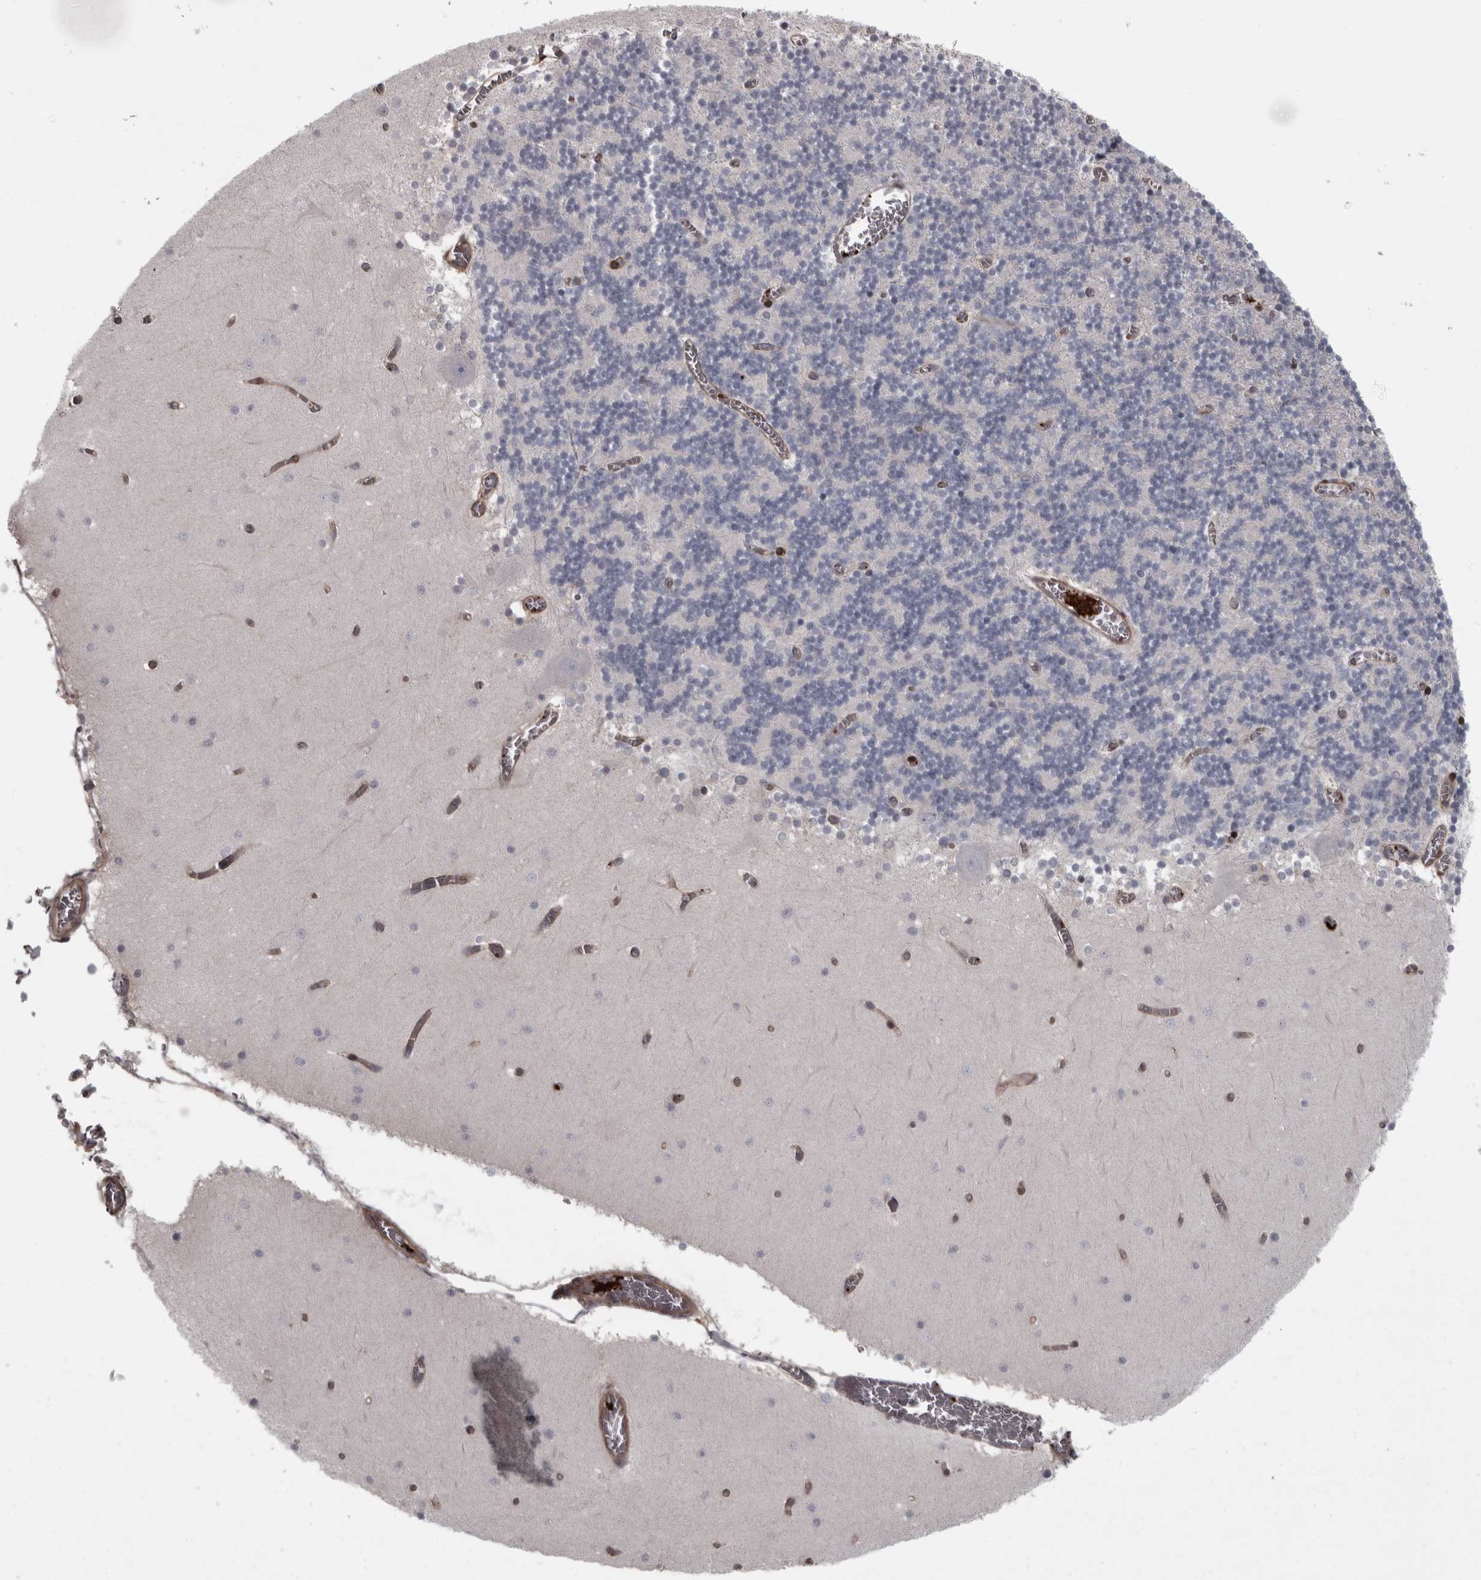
{"staining": {"intensity": "negative", "quantity": "none", "location": "none"}, "tissue": "cerebellum", "cell_type": "Cells in granular layer", "image_type": "normal", "snomed": [{"axis": "morphology", "description": "Normal tissue, NOS"}, {"axis": "topography", "description": "Cerebellum"}], "caption": "Immunohistochemistry photomicrograph of benign human cerebellum stained for a protein (brown), which reveals no staining in cells in granular layer. (DAB immunohistochemistry (IHC) visualized using brightfield microscopy, high magnification).", "gene": "RSU1", "patient": {"sex": "female", "age": 28}}